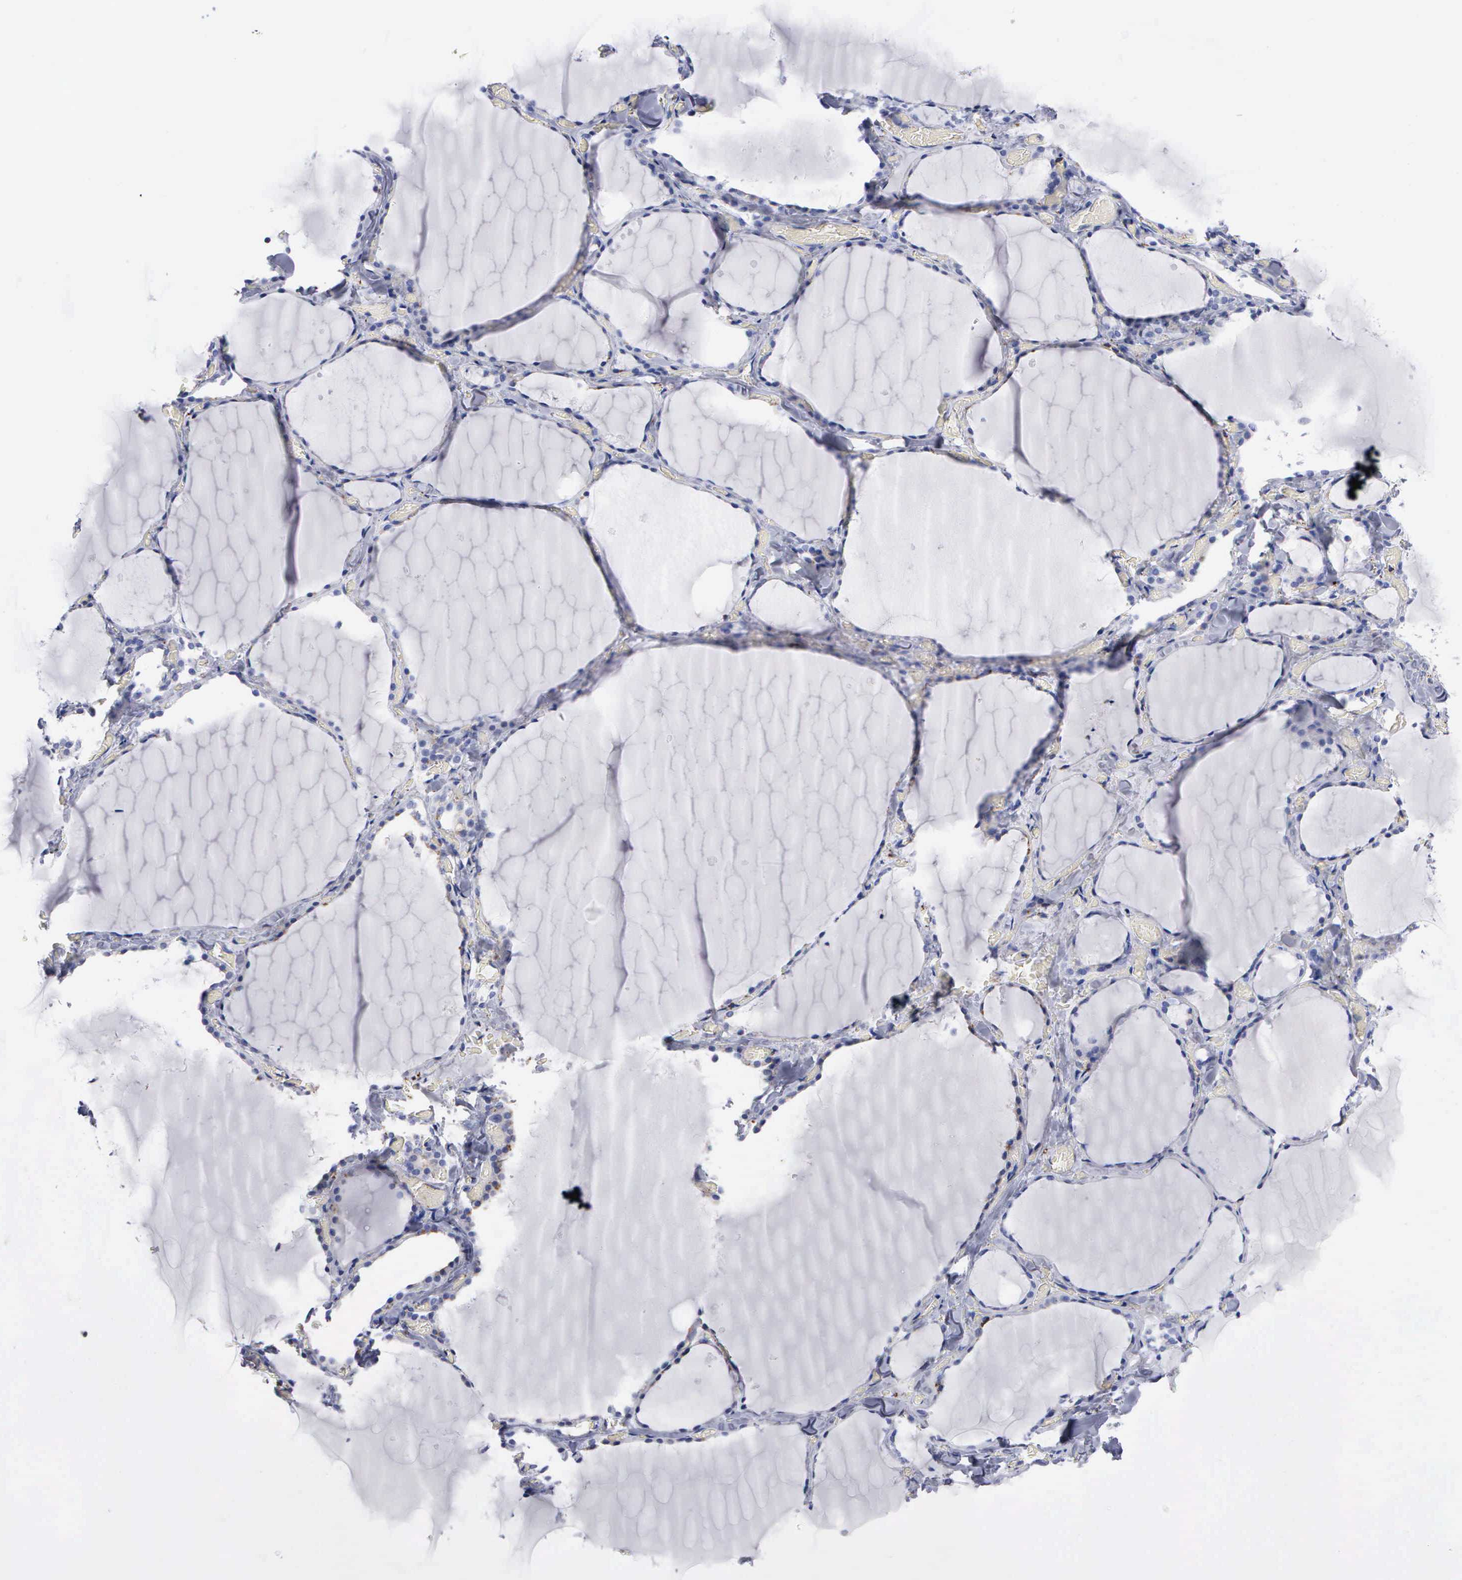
{"staining": {"intensity": "negative", "quantity": "none", "location": "none"}, "tissue": "thyroid gland", "cell_type": "Glandular cells", "image_type": "normal", "snomed": [{"axis": "morphology", "description": "Normal tissue, NOS"}, {"axis": "topography", "description": "Thyroid gland"}], "caption": "Immunohistochemical staining of benign human thyroid gland reveals no significant expression in glandular cells. (DAB (3,3'-diaminobenzidine) IHC, high magnification).", "gene": "CTSH", "patient": {"sex": "male", "age": 34}}